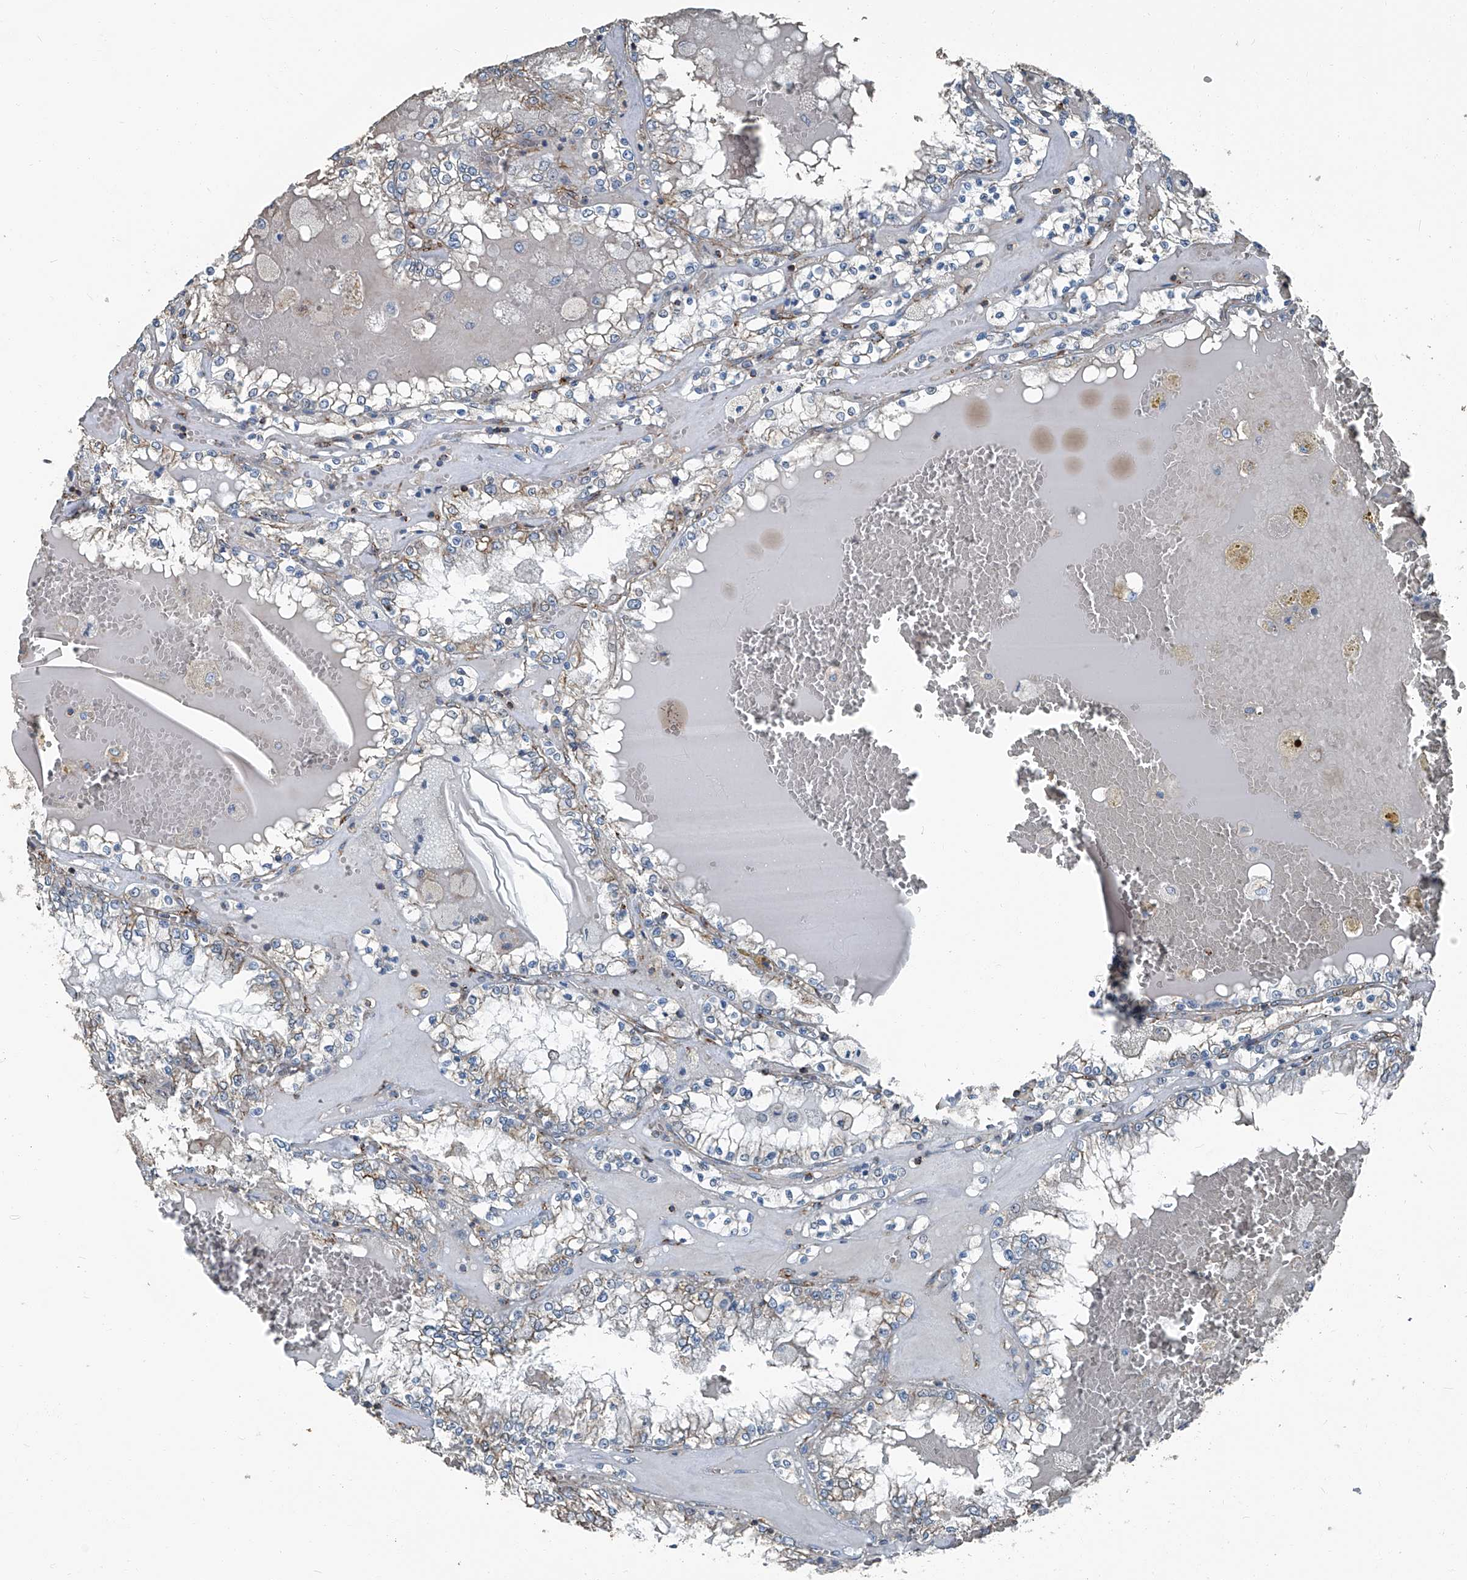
{"staining": {"intensity": "weak", "quantity": "25%-75%", "location": "cytoplasmic/membranous"}, "tissue": "renal cancer", "cell_type": "Tumor cells", "image_type": "cancer", "snomed": [{"axis": "morphology", "description": "Adenocarcinoma, NOS"}, {"axis": "topography", "description": "Kidney"}], "caption": "The immunohistochemical stain shows weak cytoplasmic/membranous positivity in tumor cells of renal adenocarcinoma tissue. Immunohistochemistry (ihc) stains the protein in brown and the nuclei are stained blue.", "gene": "SEPTIN7", "patient": {"sex": "female", "age": 56}}